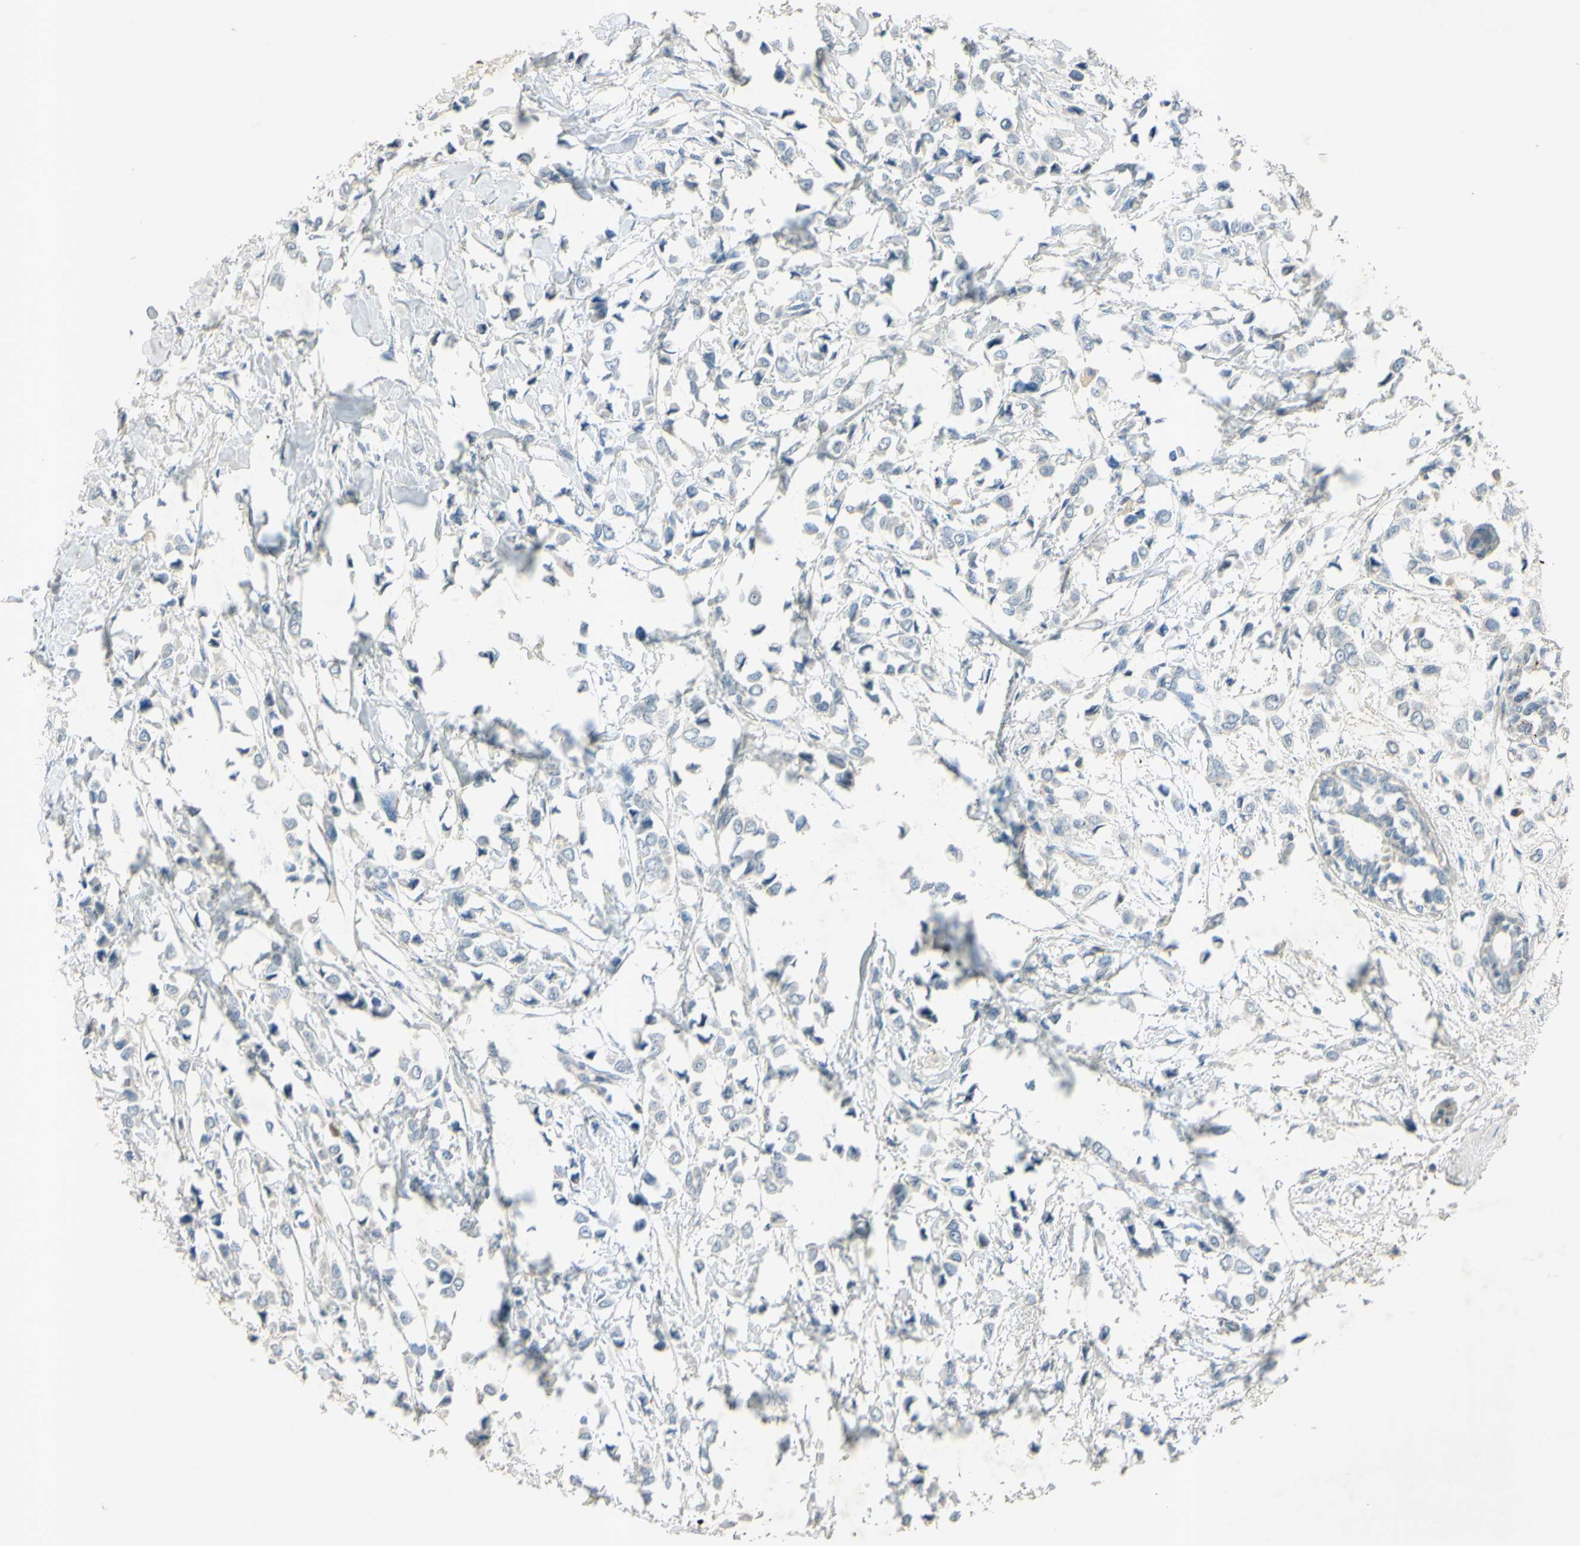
{"staining": {"intensity": "negative", "quantity": "none", "location": "none"}, "tissue": "breast cancer", "cell_type": "Tumor cells", "image_type": "cancer", "snomed": [{"axis": "morphology", "description": "Lobular carcinoma"}, {"axis": "topography", "description": "Breast"}], "caption": "A high-resolution histopathology image shows IHC staining of breast cancer (lobular carcinoma), which exhibits no significant expression in tumor cells.", "gene": "AATK", "patient": {"sex": "female", "age": 51}}